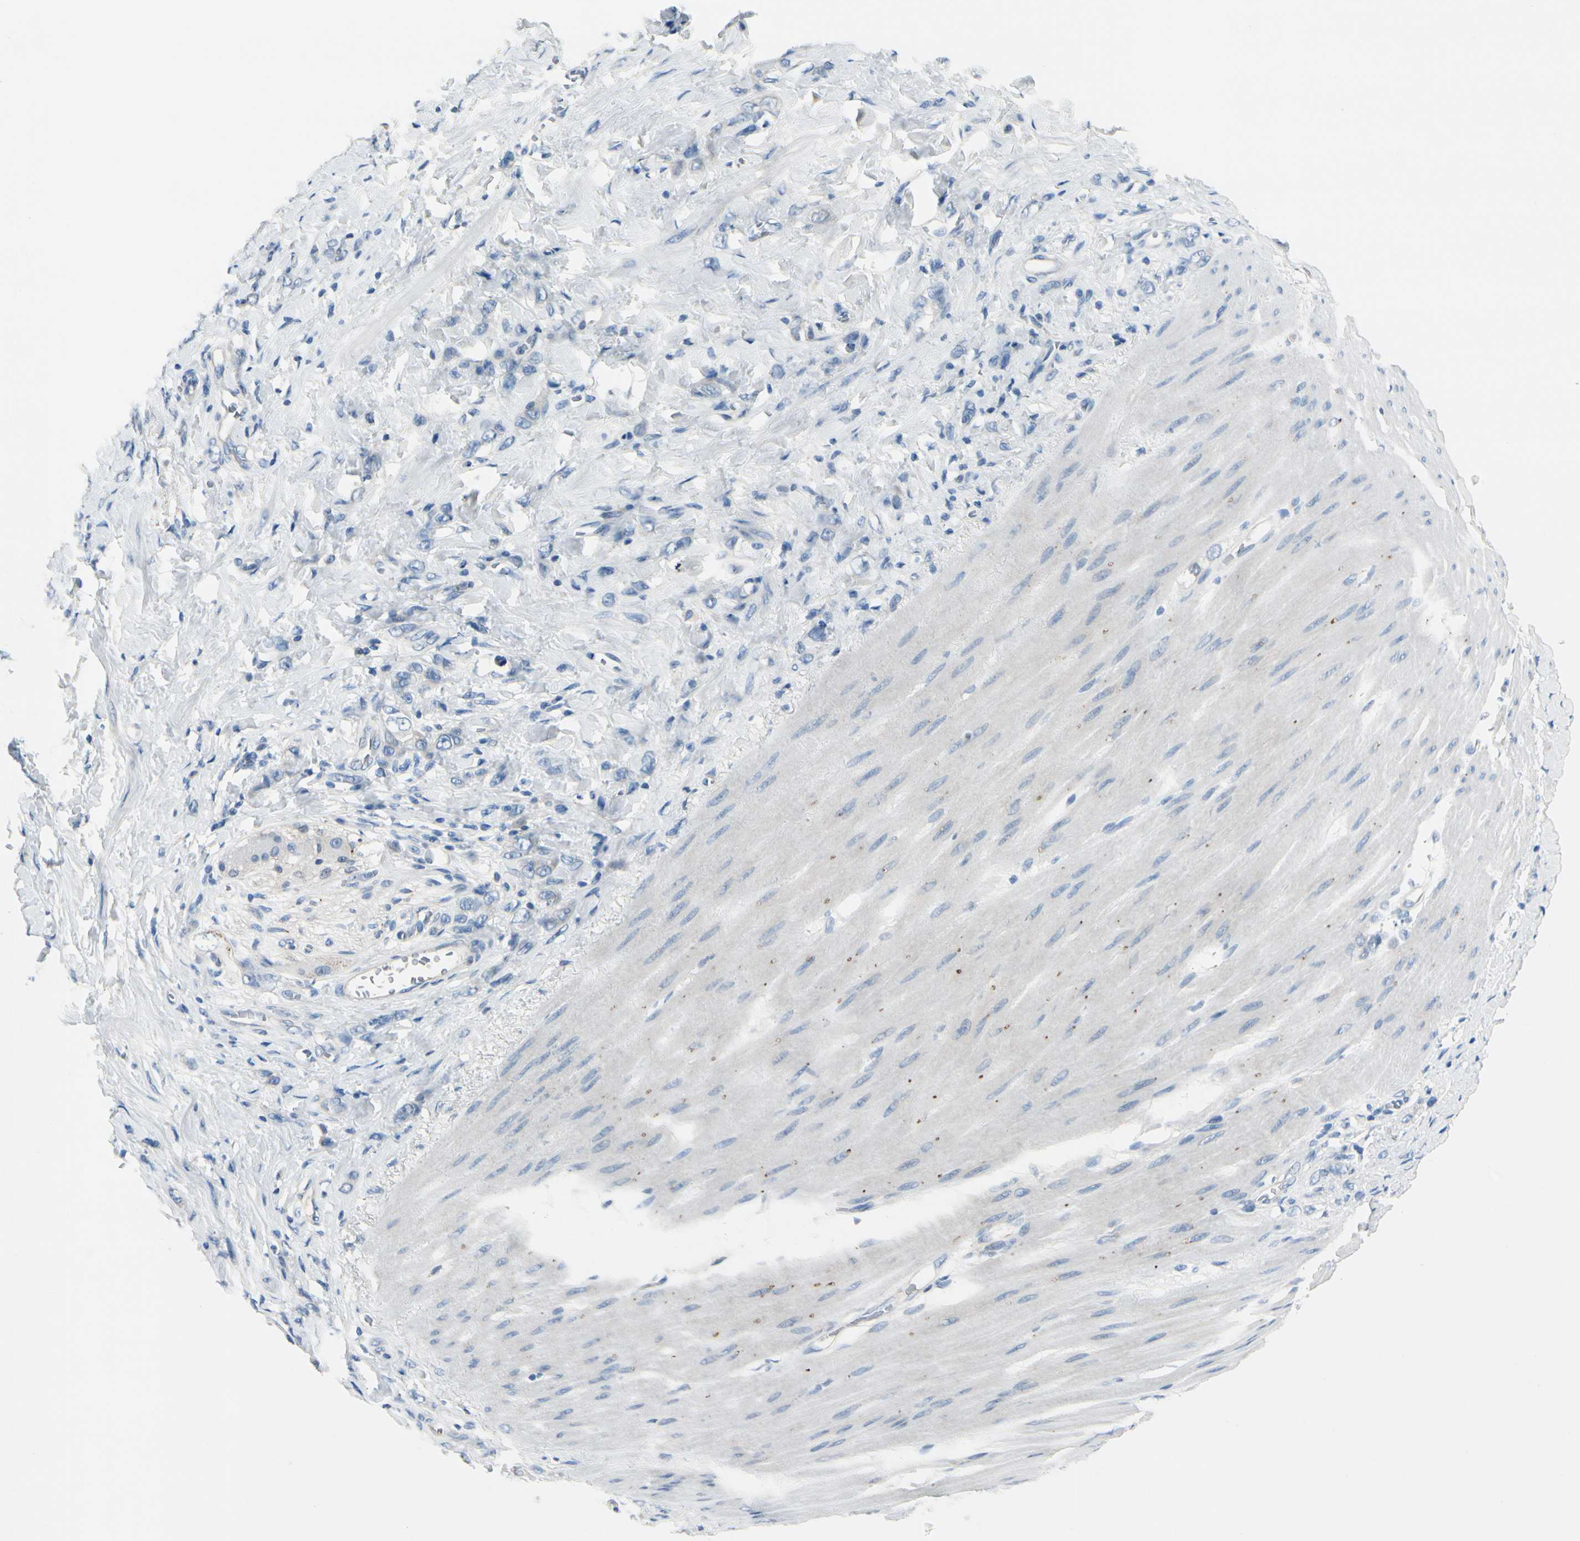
{"staining": {"intensity": "negative", "quantity": "none", "location": "none"}, "tissue": "stomach cancer", "cell_type": "Tumor cells", "image_type": "cancer", "snomed": [{"axis": "morphology", "description": "Adenocarcinoma, NOS"}, {"axis": "topography", "description": "Stomach"}], "caption": "Immunohistochemistry (IHC) photomicrograph of neoplastic tissue: human stomach cancer stained with DAB (3,3'-diaminobenzidine) shows no significant protein expression in tumor cells.", "gene": "PEBP1", "patient": {"sex": "male", "age": 82}}